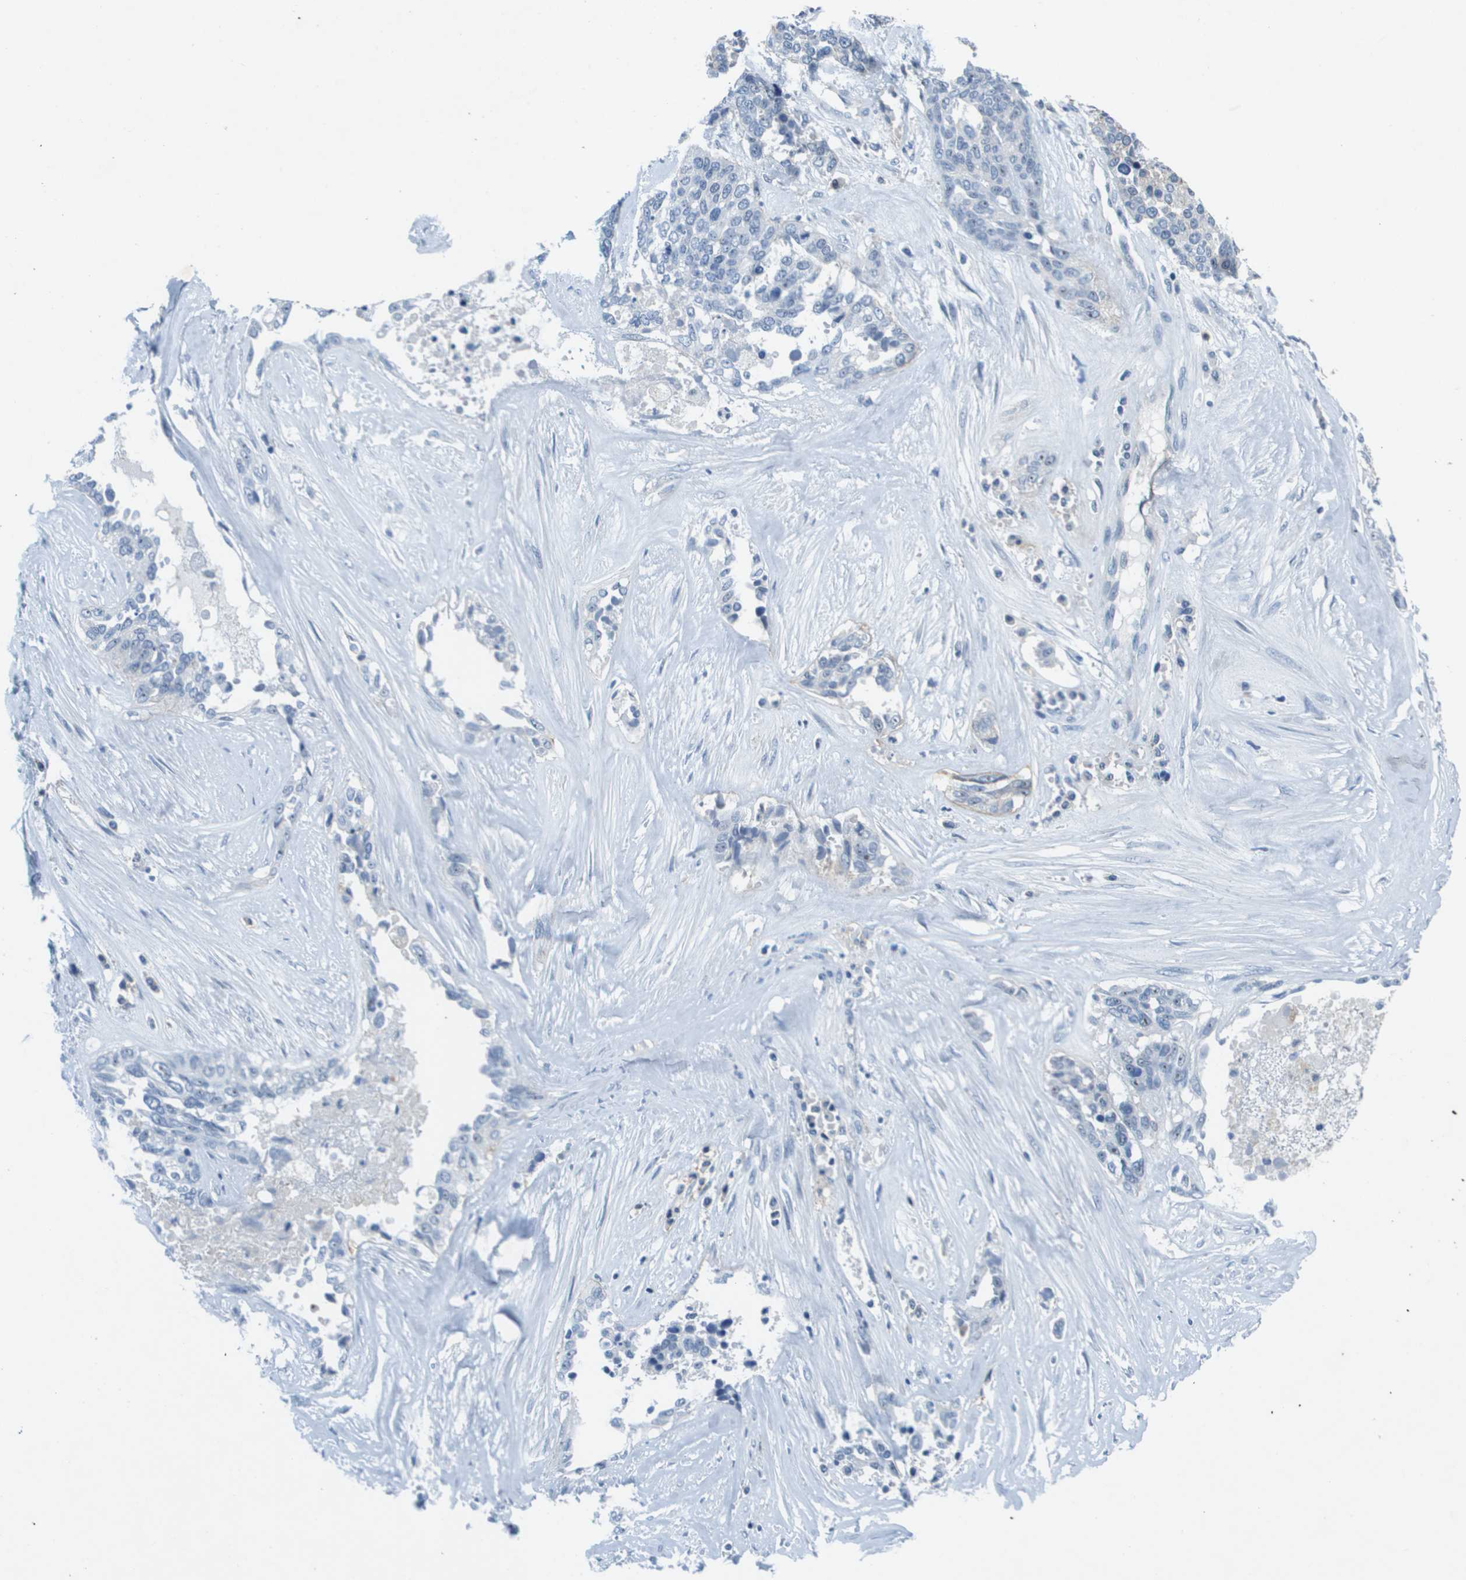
{"staining": {"intensity": "negative", "quantity": "none", "location": "none"}, "tissue": "ovarian cancer", "cell_type": "Tumor cells", "image_type": "cancer", "snomed": [{"axis": "morphology", "description": "Cystadenocarcinoma, serous, NOS"}, {"axis": "topography", "description": "Ovary"}], "caption": "Tumor cells are negative for protein expression in human ovarian serous cystadenocarcinoma.", "gene": "ITGA6", "patient": {"sex": "female", "age": 44}}